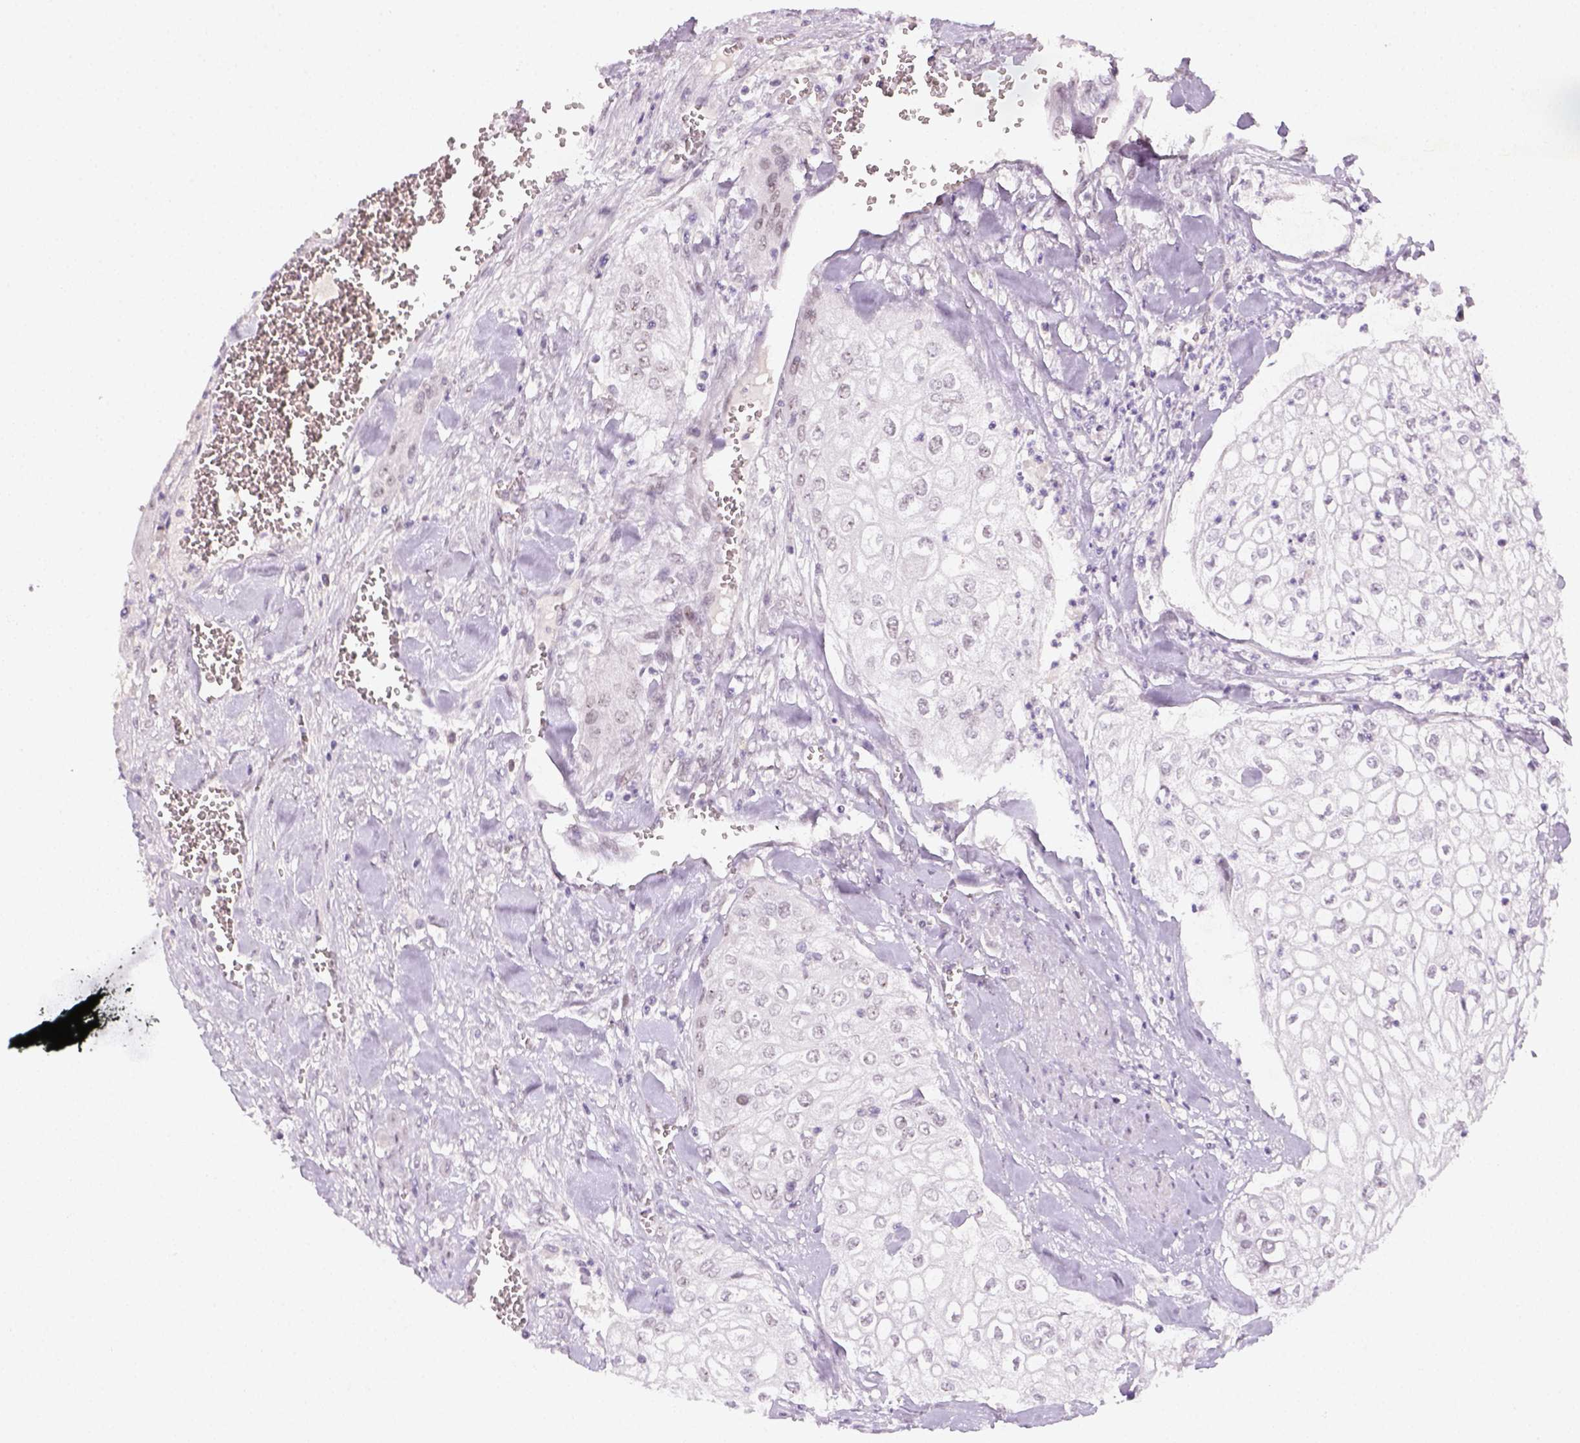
{"staining": {"intensity": "negative", "quantity": "none", "location": "none"}, "tissue": "urothelial cancer", "cell_type": "Tumor cells", "image_type": "cancer", "snomed": [{"axis": "morphology", "description": "Urothelial carcinoma, High grade"}, {"axis": "topography", "description": "Urinary bladder"}], "caption": "This photomicrograph is of urothelial carcinoma (high-grade) stained with immunohistochemistry (IHC) to label a protein in brown with the nuclei are counter-stained blue. There is no positivity in tumor cells.", "gene": "MAGEB3", "patient": {"sex": "male", "age": 62}}